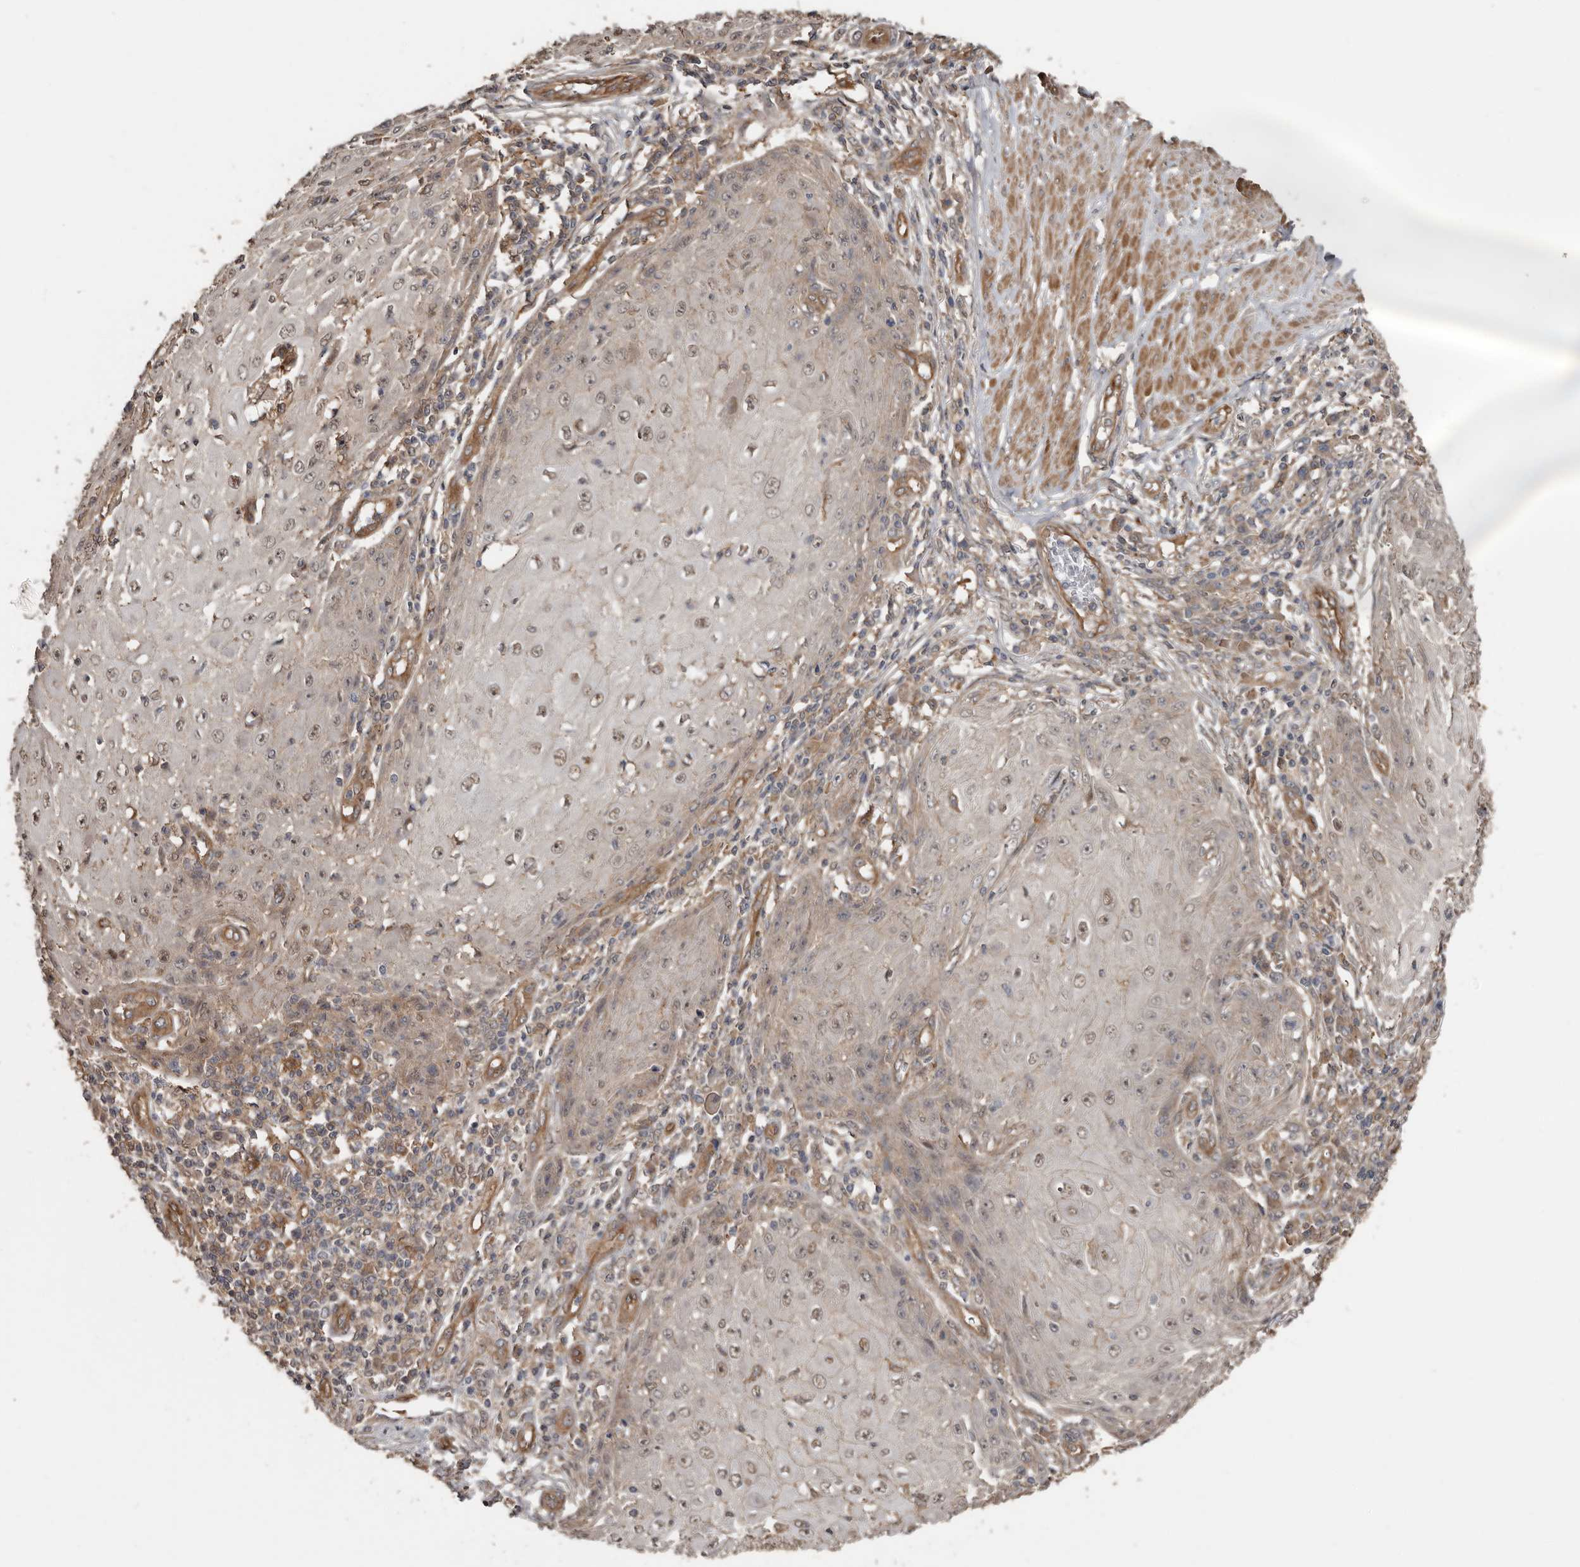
{"staining": {"intensity": "weak", "quantity": ">75%", "location": "nuclear"}, "tissue": "skin cancer", "cell_type": "Tumor cells", "image_type": "cancer", "snomed": [{"axis": "morphology", "description": "Squamous cell carcinoma, NOS"}, {"axis": "topography", "description": "Skin"}], "caption": "Weak nuclear staining for a protein is identified in about >75% of tumor cells of skin cancer (squamous cell carcinoma) using immunohistochemistry.", "gene": "EXOC3L1", "patient": {"sex": "female", "age": 73}}